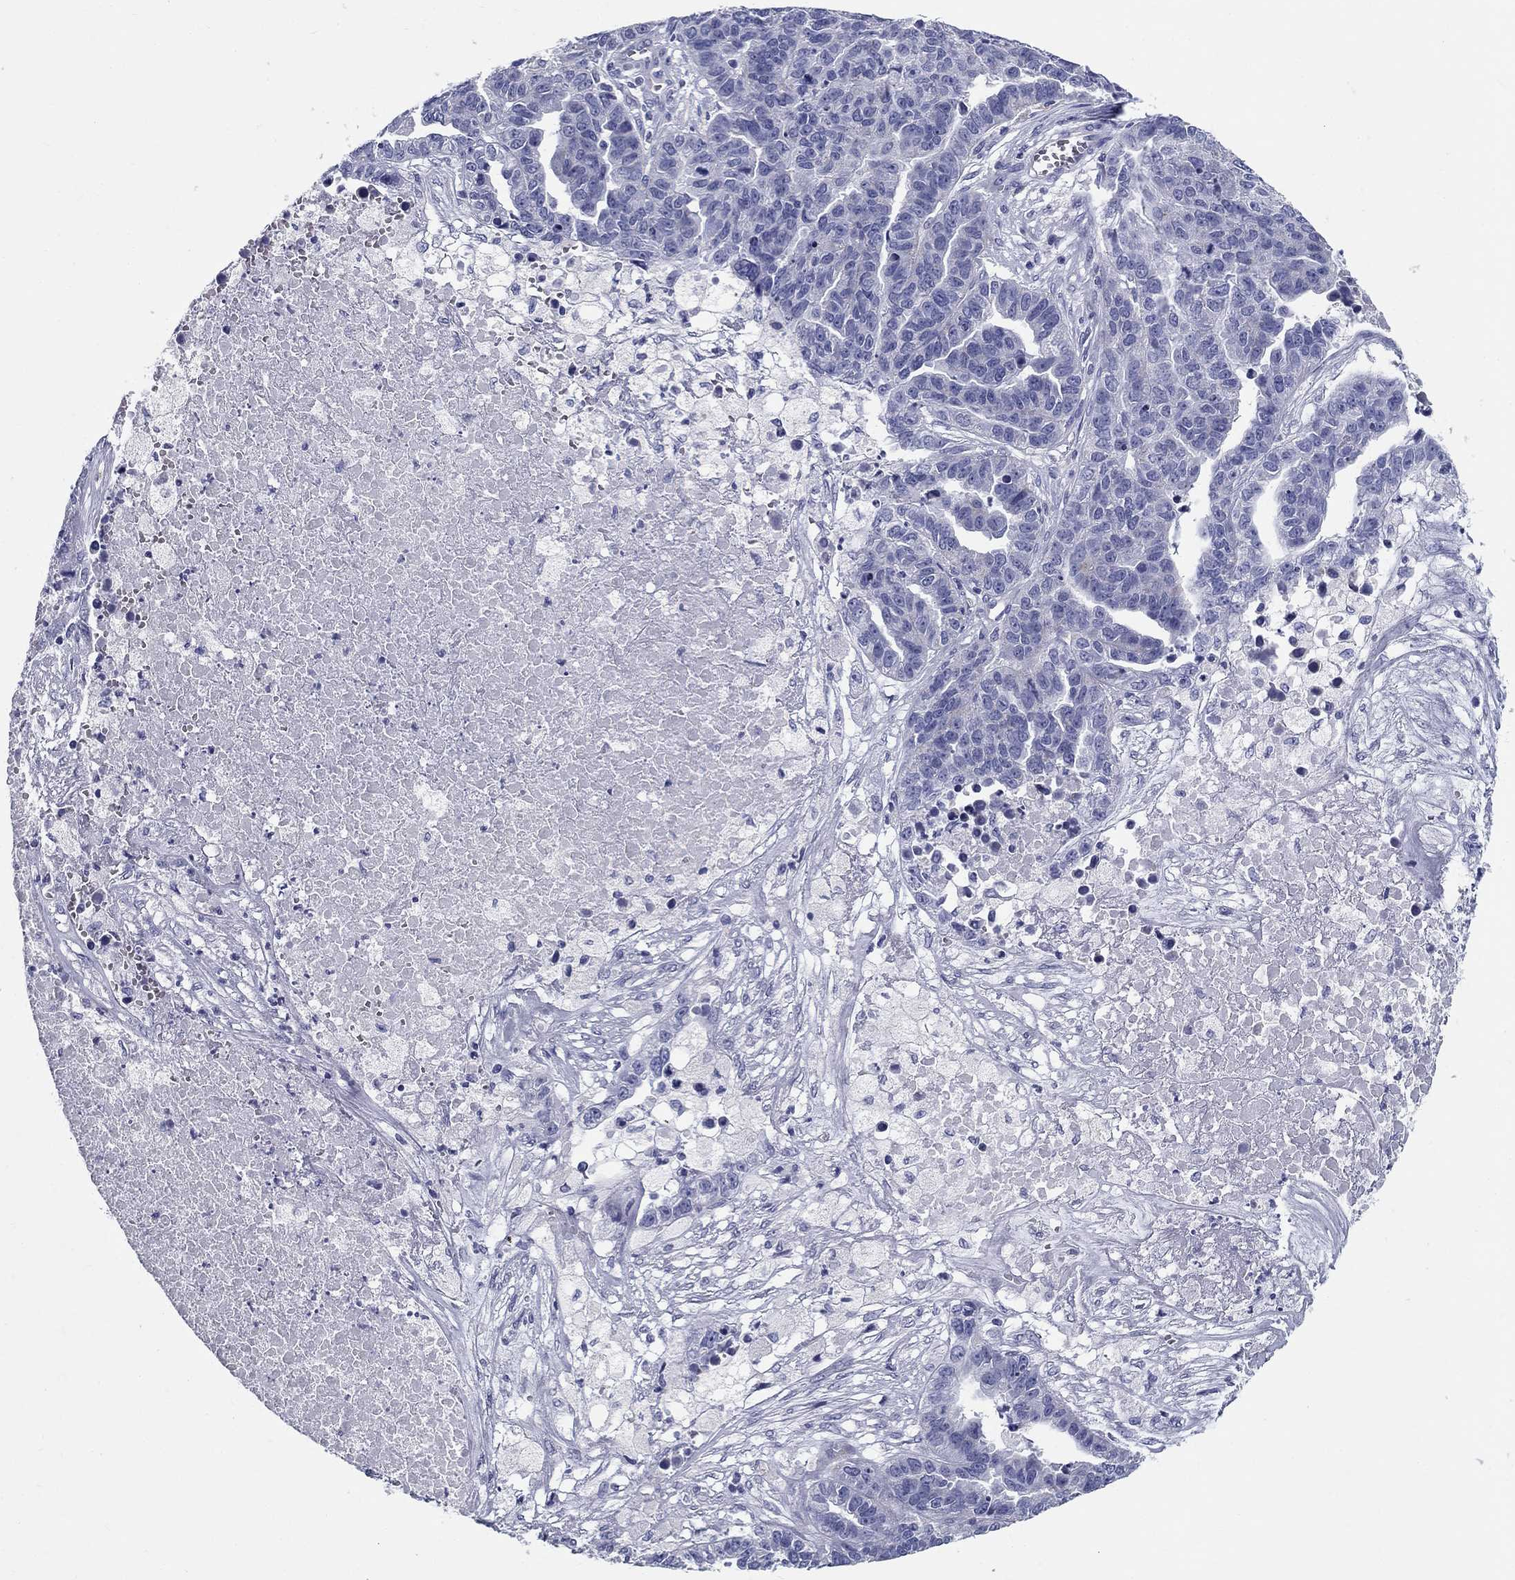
{"staining": {"intensity": "negative", "quantity": "none", "location": "none"}, "tissue": "ovarian cancer", "cell_type": "Tumor cells", "image_type": "cancer", "snomed": [{"axis": "morphology", "description": "Cystadenocarcinoma, serous, NOS"}, {"axis": "topography", "description": "Ovary"}], "caption": "There is no significant staining in tumor cells of ovarian cancer. The staining is performed using DAB brown chromogen with nuclei counter-stained in using hematoxylin.", "gene": "UPB1", "patient": {"sex": "female", "age": 87}}